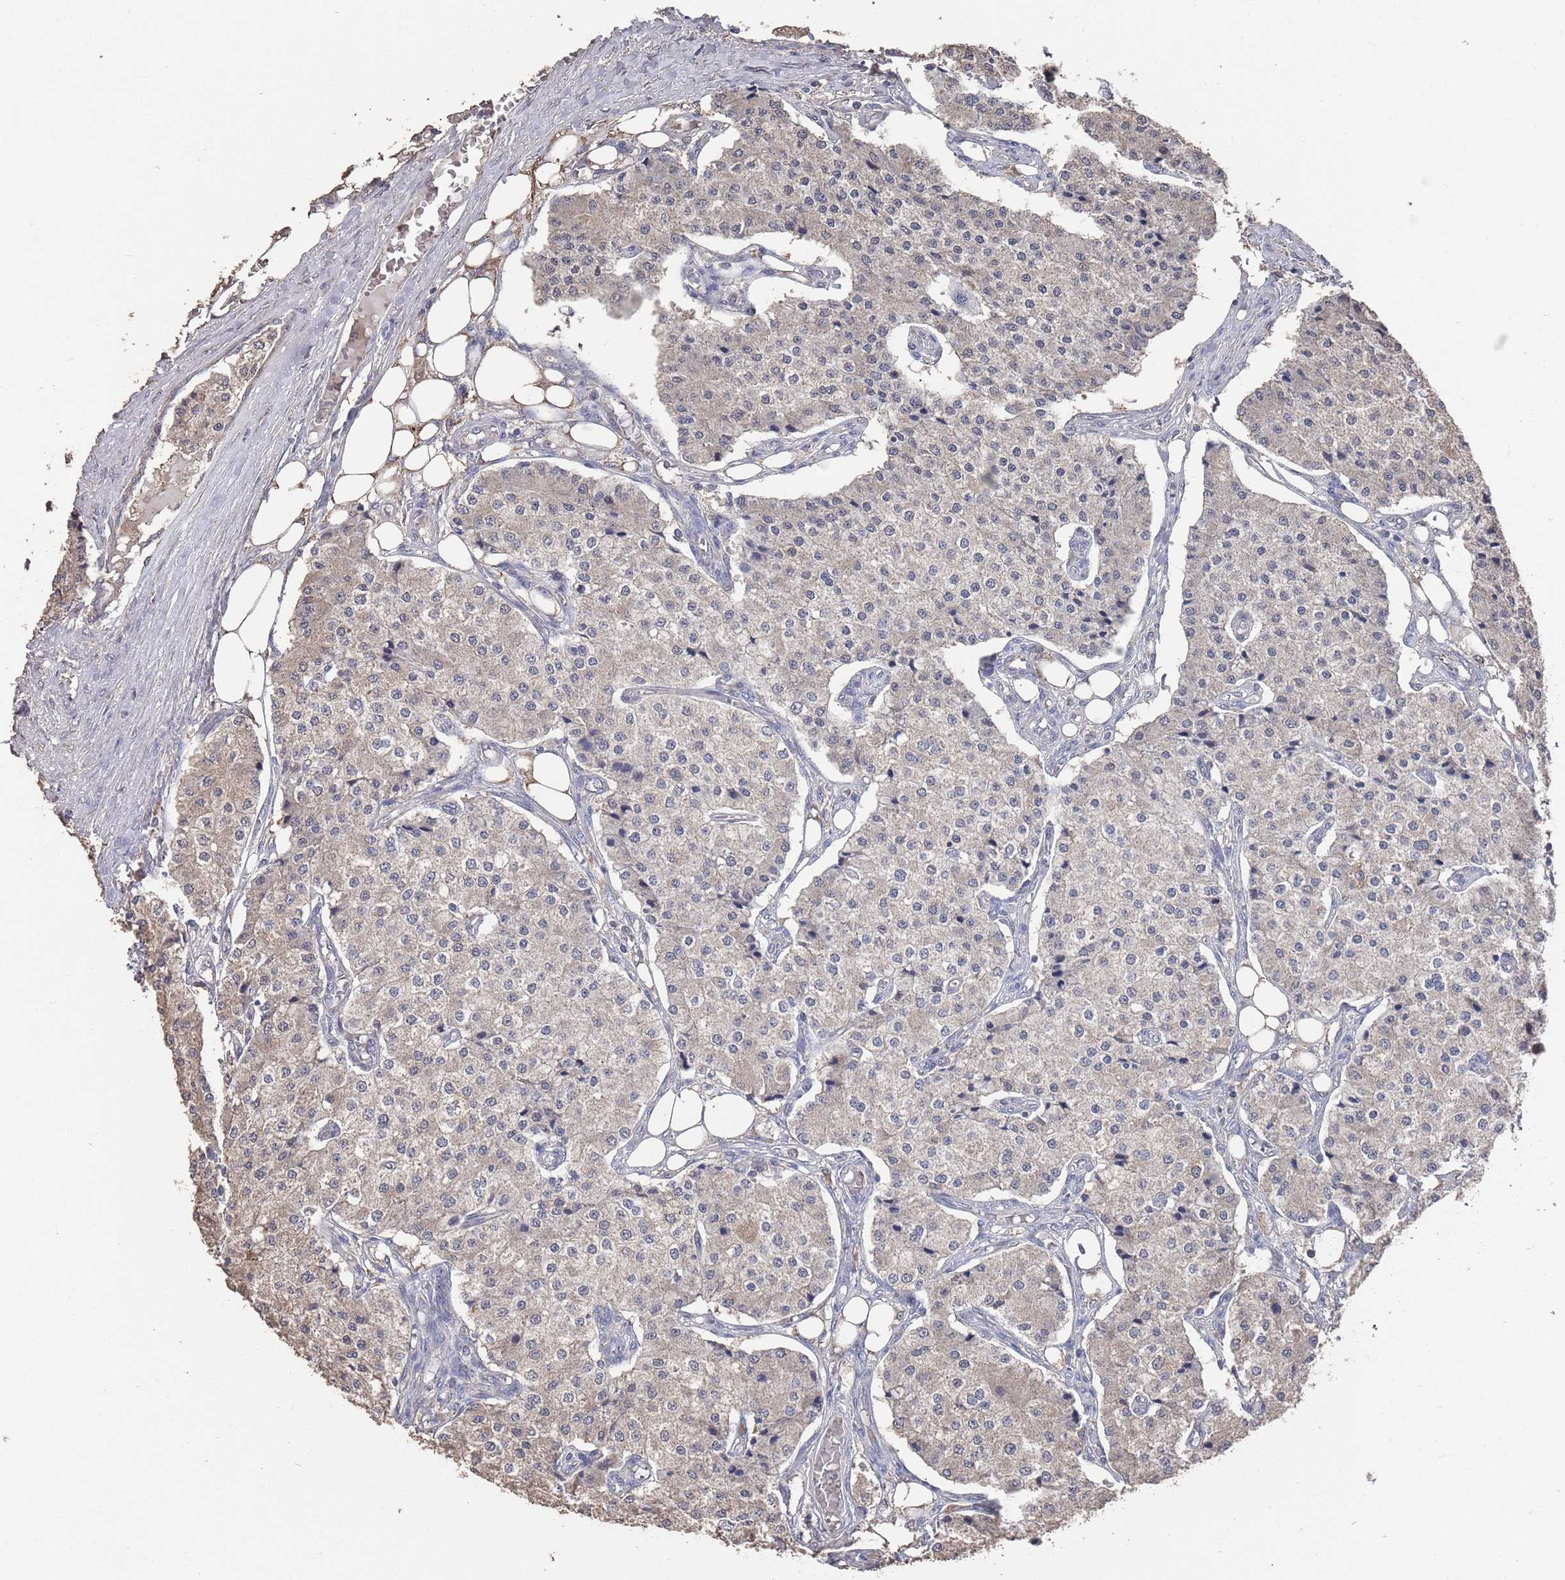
{"staining": {"intensity": "weak", "quantity": "<25%", "location": "cytoplasmic/membranous"}, "tissue": "carcinoid", "cell_type": "Tumor cells", "image_type": "cancer", "snomed": [{"axis": "morphology", "description": "Carcinoid, malignant, NOS"}, {"axis": "topography", "description": "Colon"}], "caption": "Carcinoid (malignant) was stained to show a protein in brown. There is no significant positivity in tumor cells.", "gene": "BTBD18", "patient": {"sex": "female", "age": 52}}